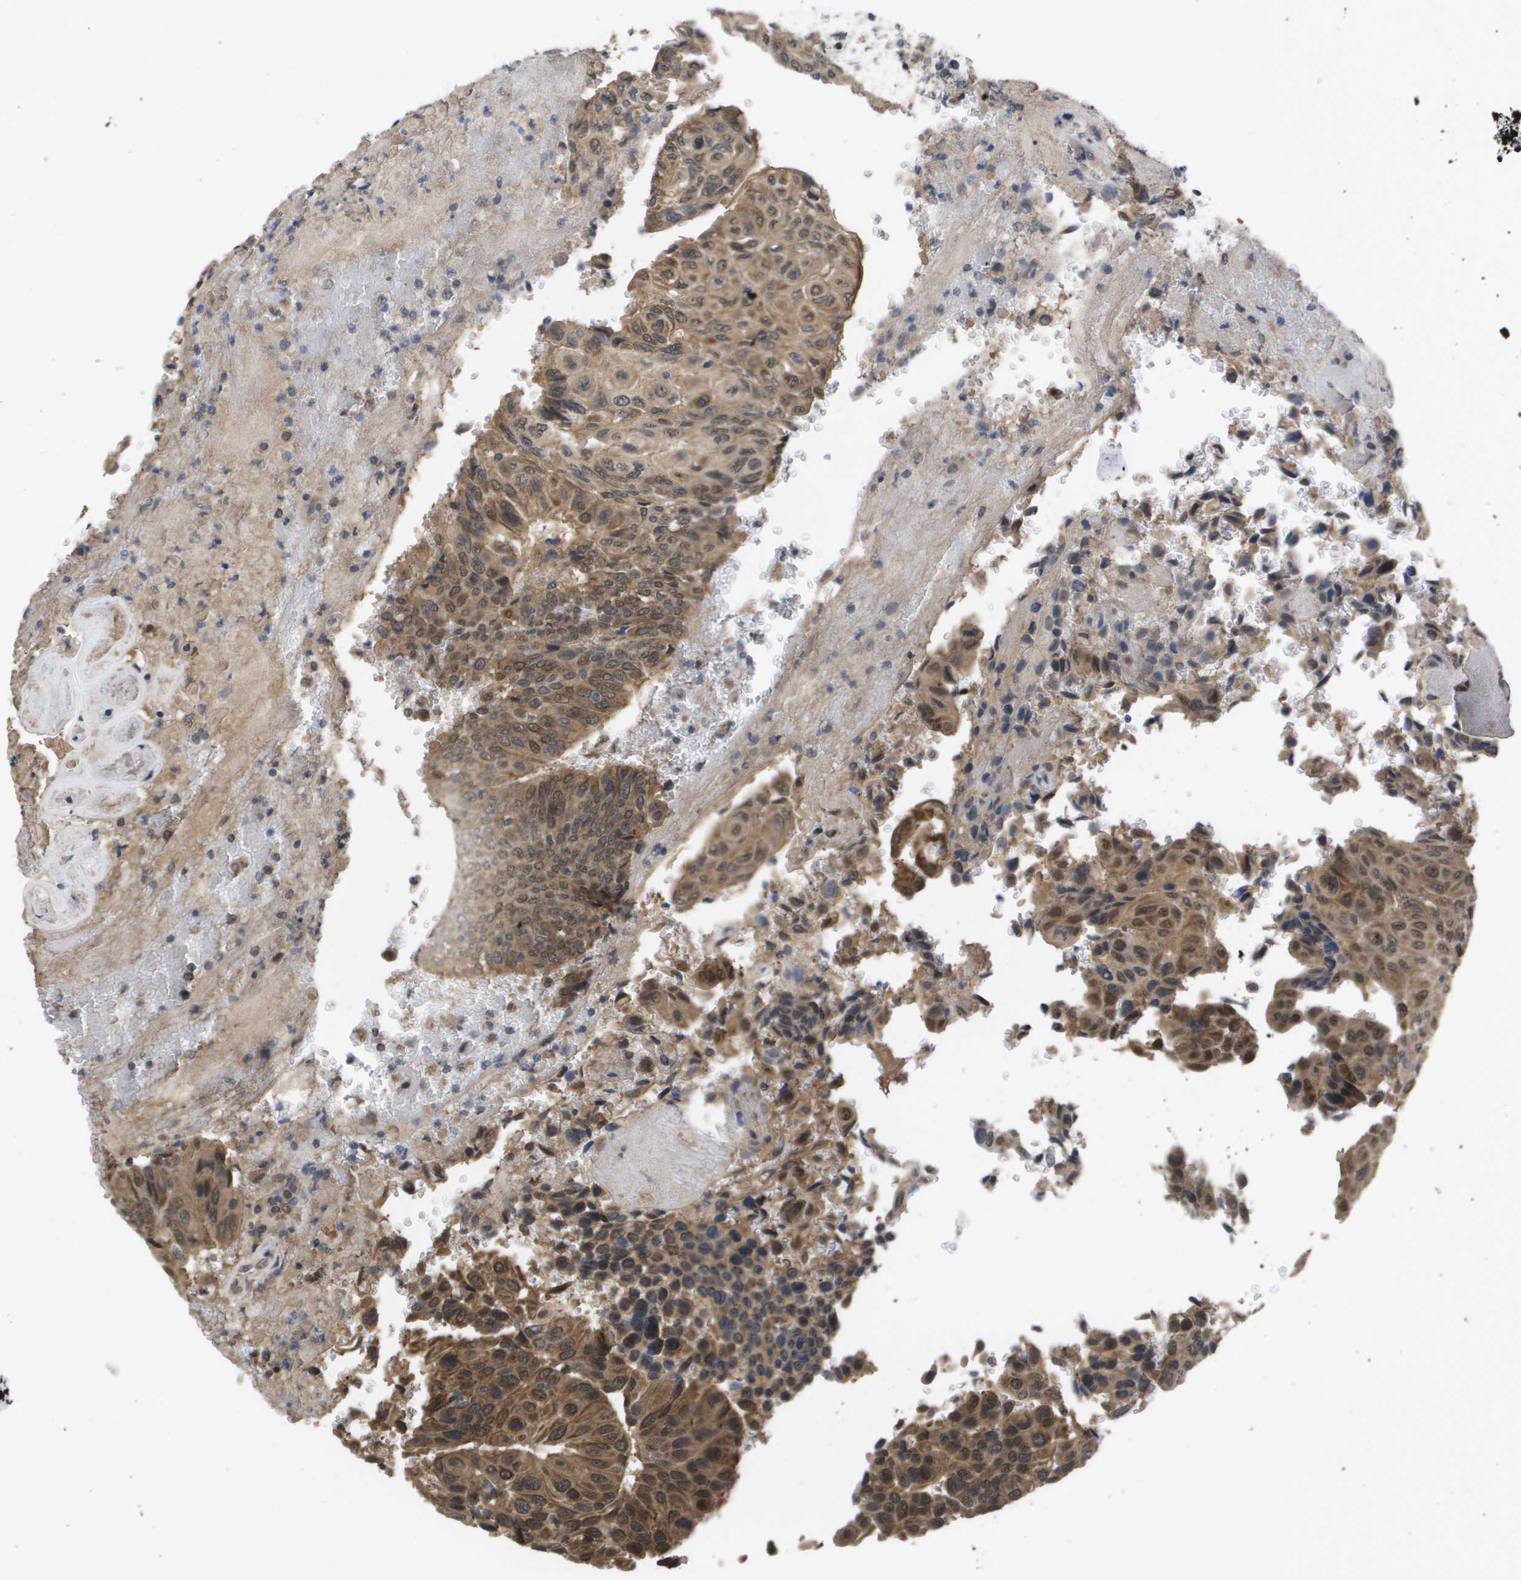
{"staining": {"intensity": "moderate", "quantity": "25%-75%", "location": "cytoplasmic/membranous,nuclear"}, "tissue": "urothelial cancer", "cell_type": "Tumor cells", "image_type": "cancer", "snomed": [{"axis": "morphology", "description": "Urothelial carcinoma, High grade"}, {"axis": "topography", "description": "Urinary bladder"}], "caption": "Urothelial carcinoma (high-grade) was stained to show a protein in brown. There is medium levels of moderate cytoplasmic/membranous and nuclear staining in about 25%-75% of tumor cells.", "gene": "AMBRA1", "patient": {"sex": "male", "age": 66}}